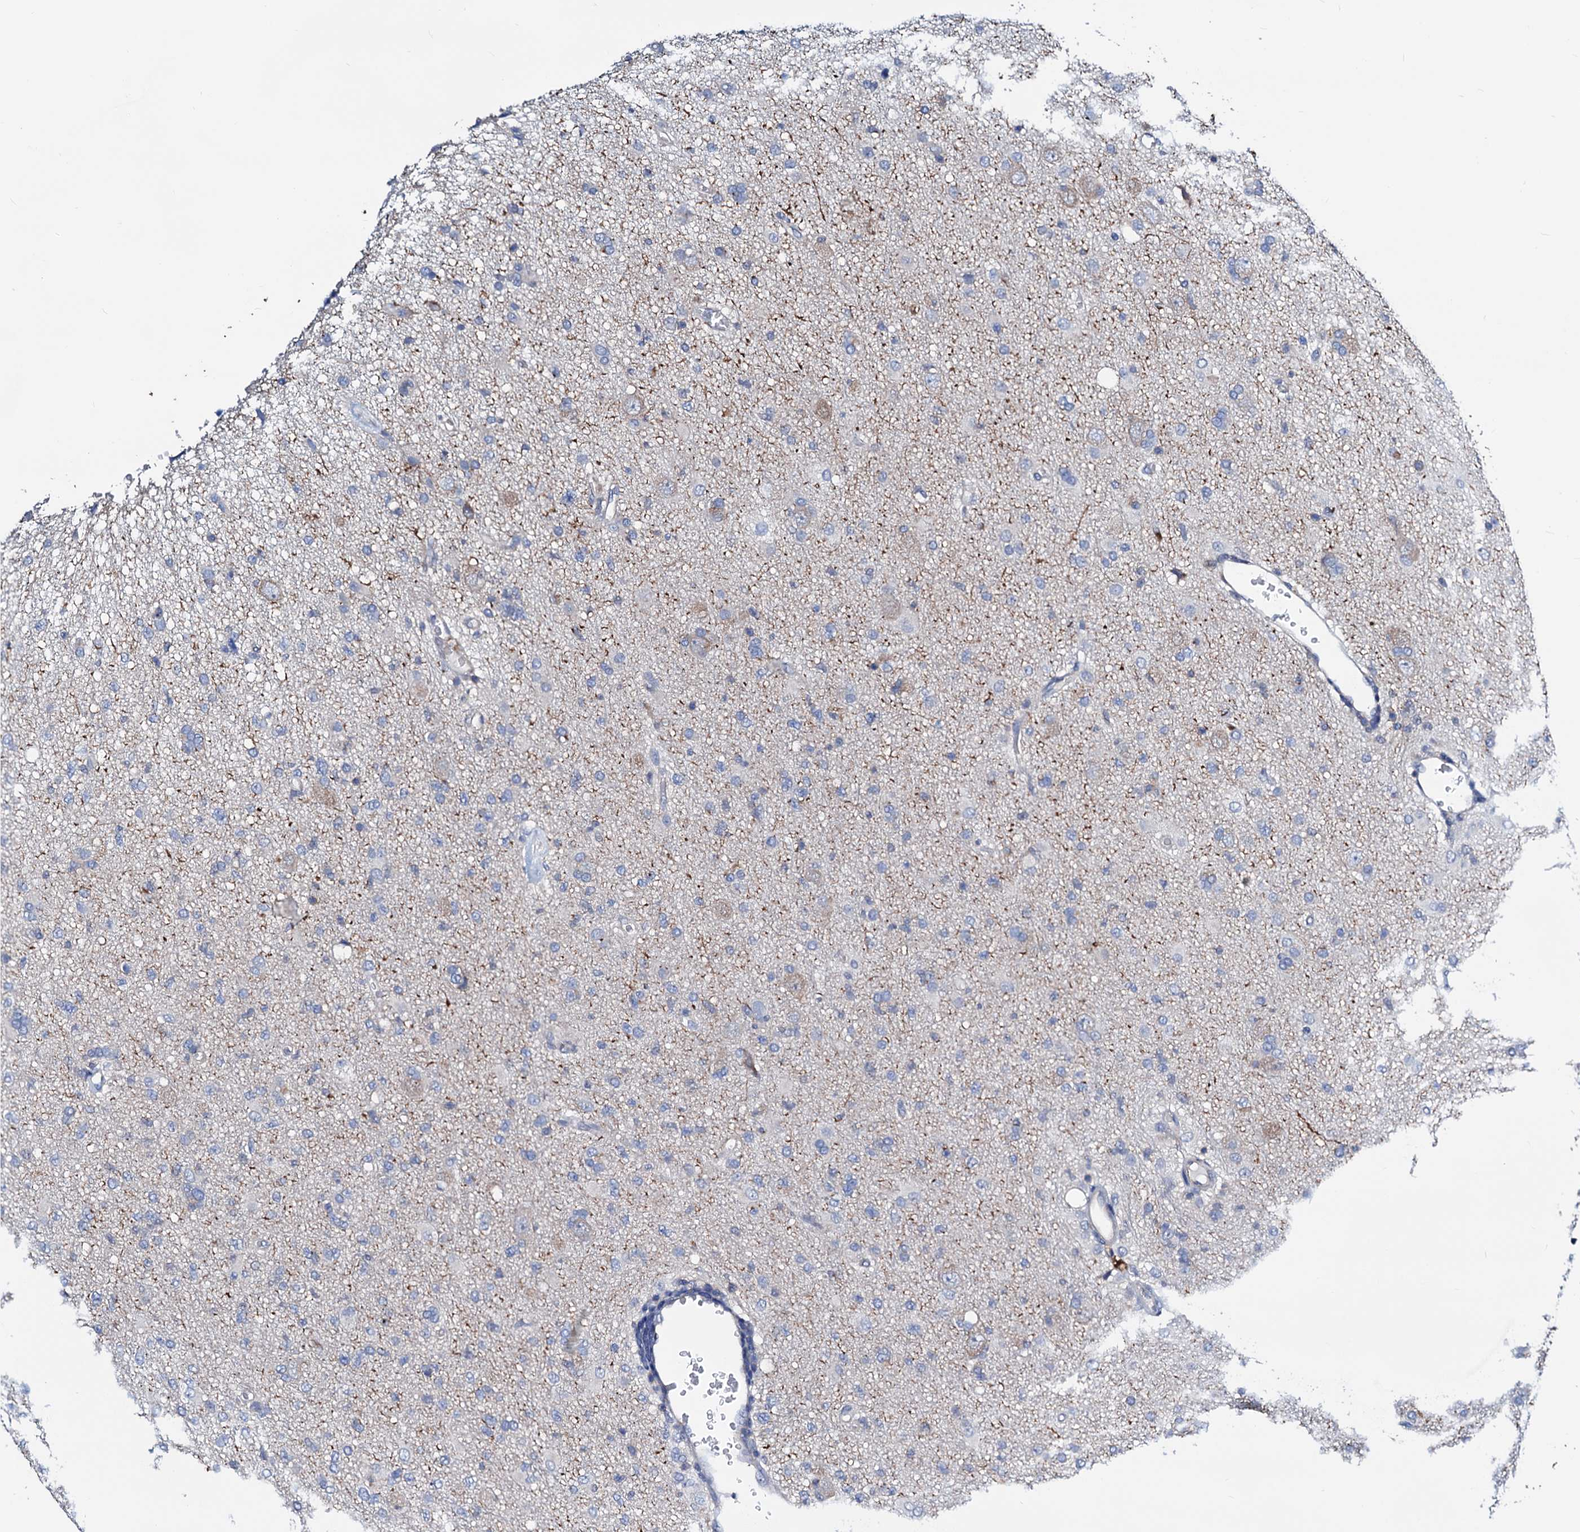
{"staining": {"intensity": "negative", "quantity": "none", "location": "none"}, "tissue": "glioma", "cell_type": "Tumor cells", "image_type": "cancer", "snomed": [{"axis": "morphology", "description": "Glioma, malignant, High grade"}, {"axis": "topography", "description": "Brain"}], "caption": "A high-resolution image shows immunohistochemistry staining of glioma, which reveals no significant positivity in tumor cells.", "gene": "GCOM1", "patient": {"sex": "female", "age": 57}}